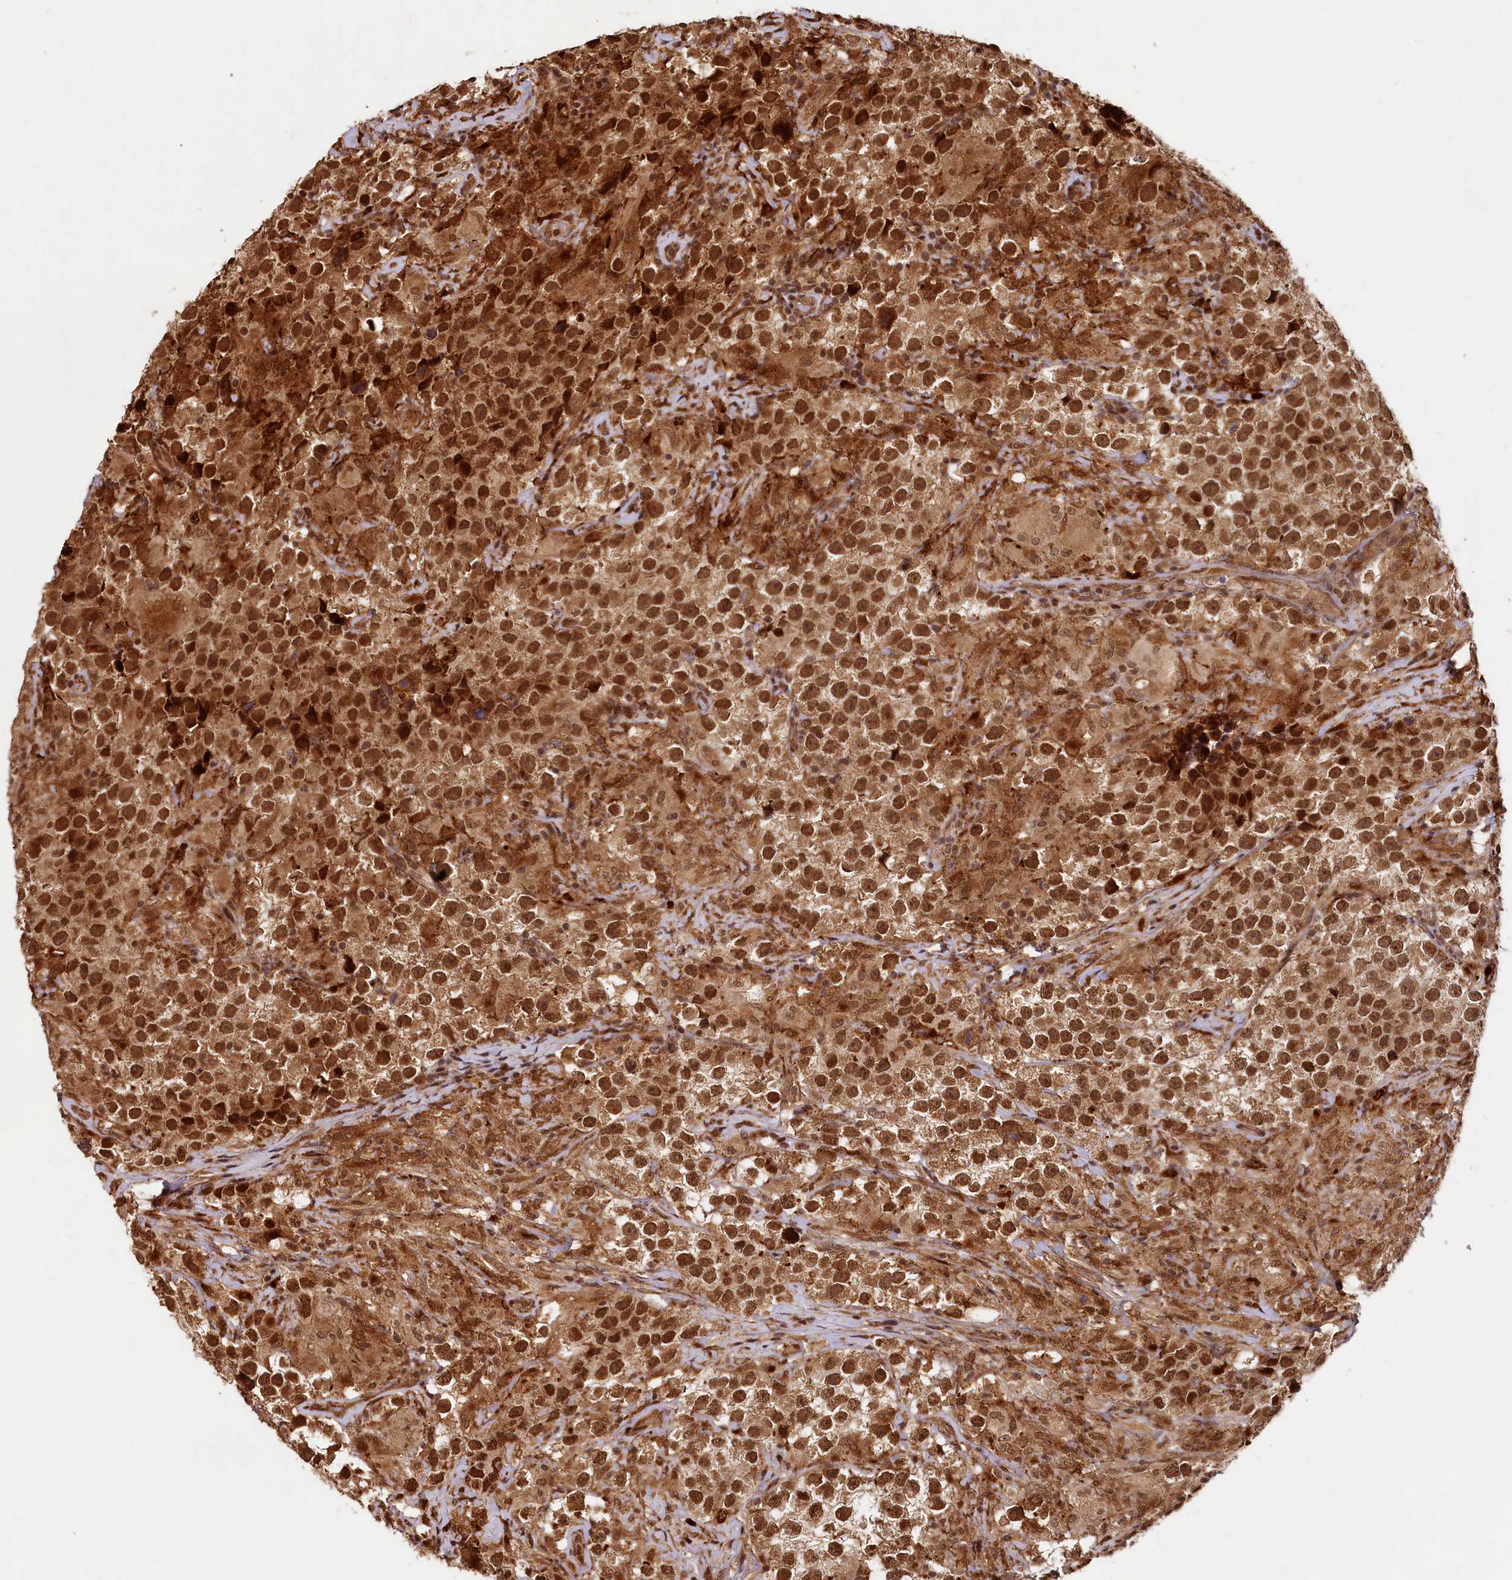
{"staining": {"intensity": "strong", "quantity": ">75%", "location": "cytoplasmic/membranous,nuclear"}, "tissue": "testis cancer", "cell_type": "Tumor cells", "image_type": "cancer", "snomed": [{"axis": "morphology", "description": "Seminoma, NOS"}, {"axis": "topography", "description": "Testis"}], "caption": "Testis seminoma tissue displays strong cytoplasmic/membranous and nuclear expression in about >75% of tumor cells", "gene": "TRIM23", "patient": {"sex": "male", "age": 46}}